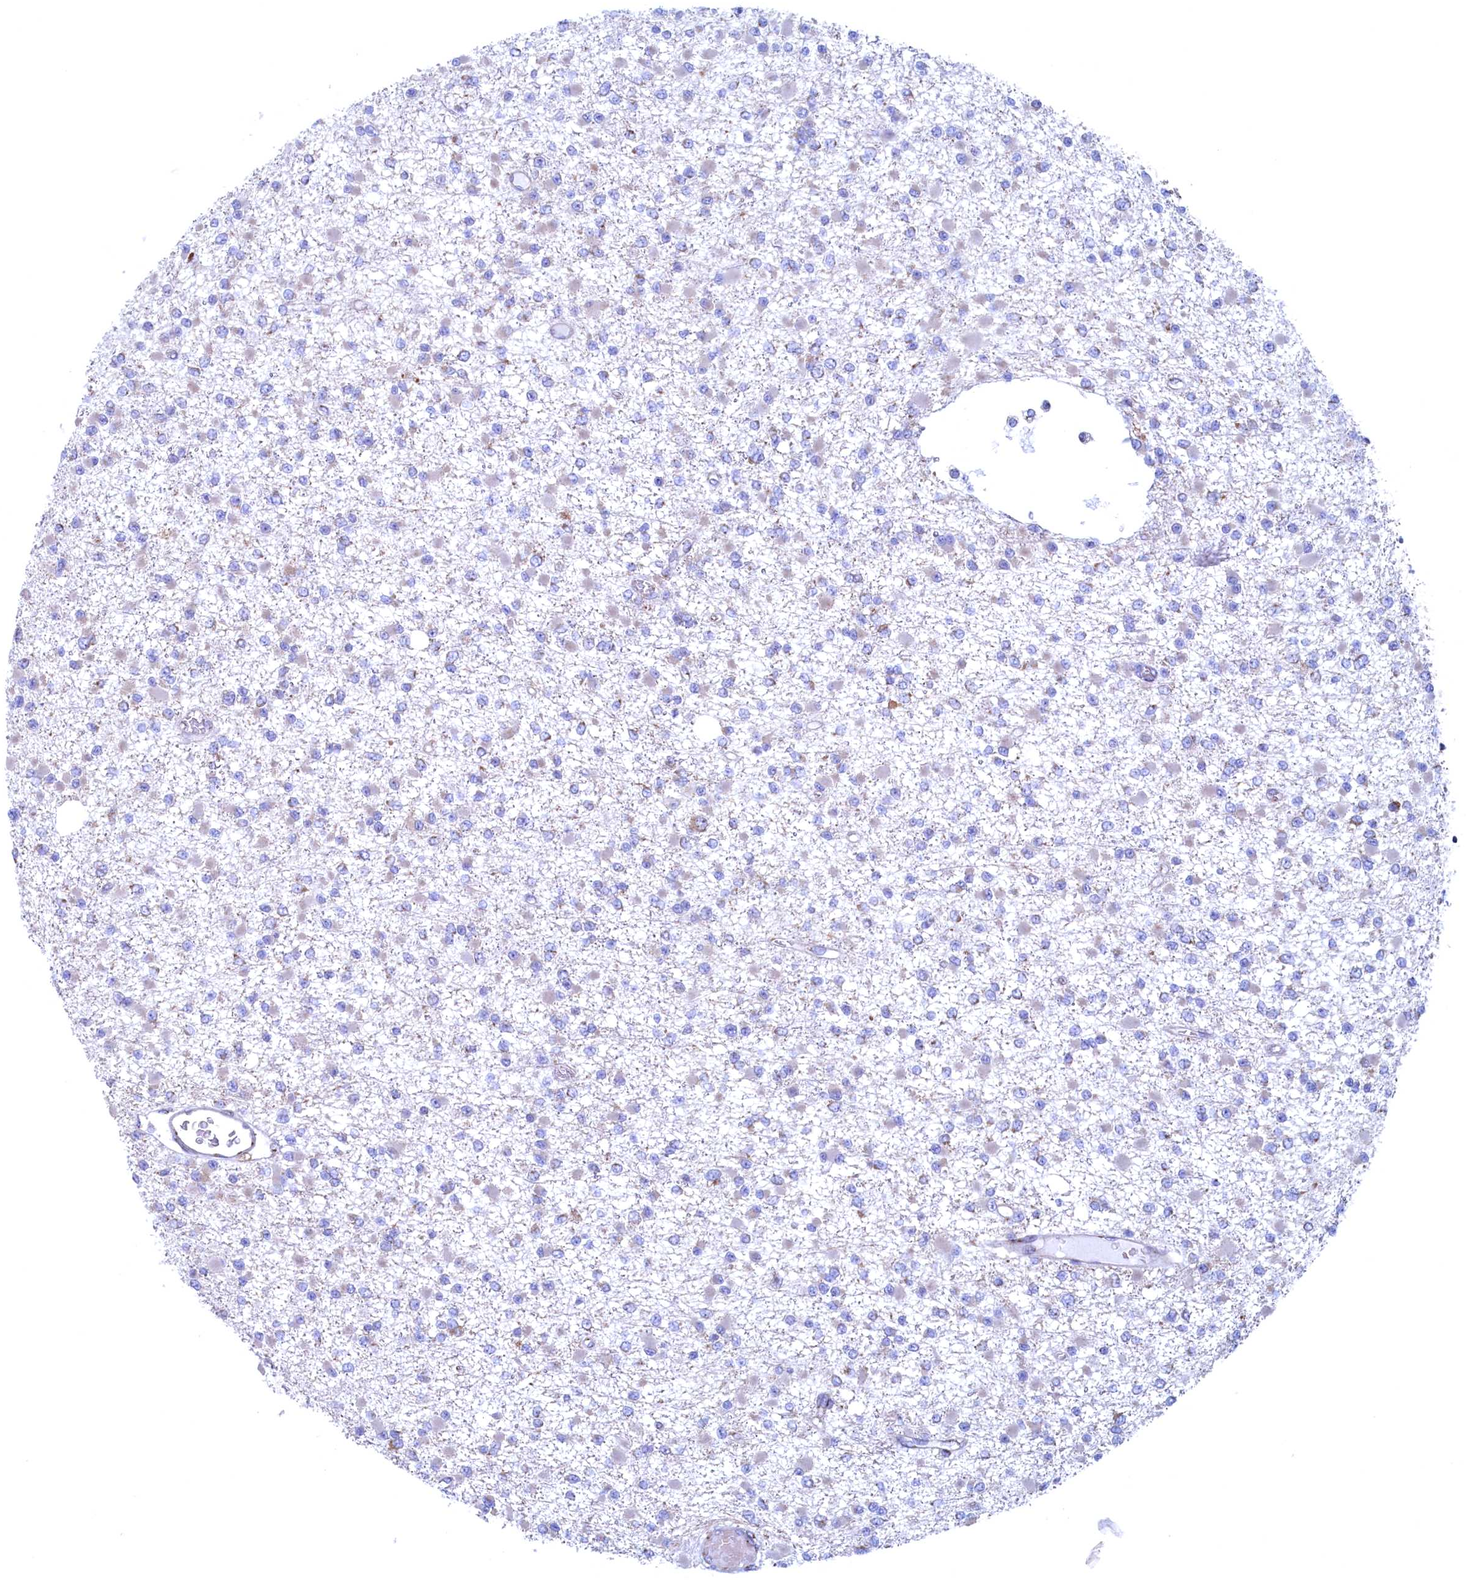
{"staining": {"intensity": "negative", "quantity": "none", "location": "none"}, "tissue": "glioma", "cell_type": "Tumor cells", "image_type": "cancer", "snomed": [{"axis": "morphology", "description": "Glioma, malignant, Low grade"}, {"axis": "topography", "description": "Brain"}], "caption": "Malignant low-grade glioma was stained to show a protein in brown. There is no significant positivity in tumor cells.", "gene": "MTFMT", "patient": {"sex": "female", "age": 22}}